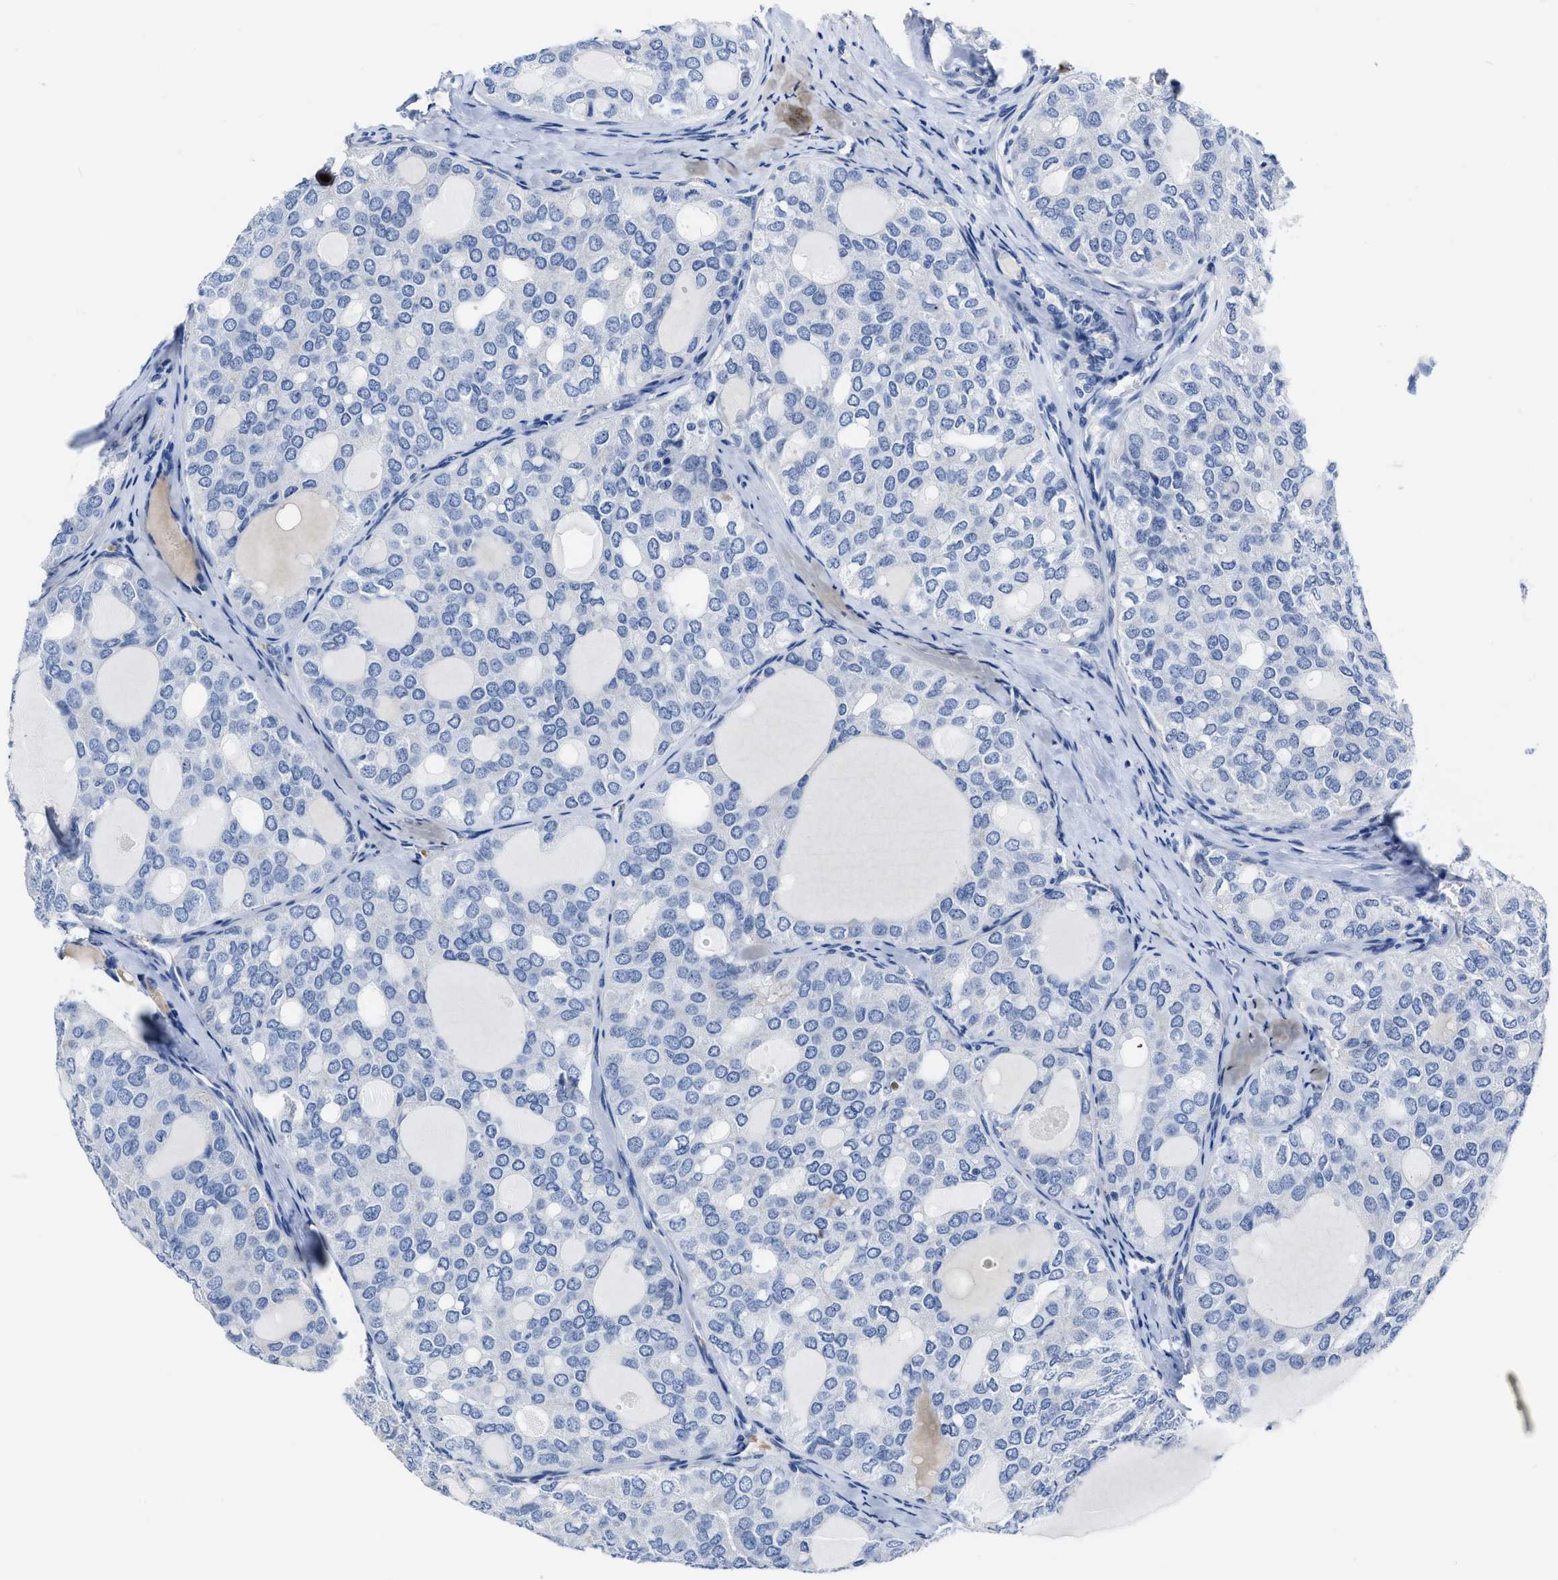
{"staining": {"intensity": "negative", "quantity": "none", "location": "none"}, "tissue": "thyroid cancer", "cell_type": "Tumor cells", "image_type": "cancer", "snomed": [{"axis": "morphology", "description": "Follicular adenoma carcinoma, NOS"}, {"axis": "topography", "description": "Thyroid gland"}], "caption": "Immunohistochemical staining of follicular adenoma carcinoma (thyroid) exhibits no significant staining in tumor cells.", "gene": "KCNMB3", "patient": {"sex": "male", "age": 75}}